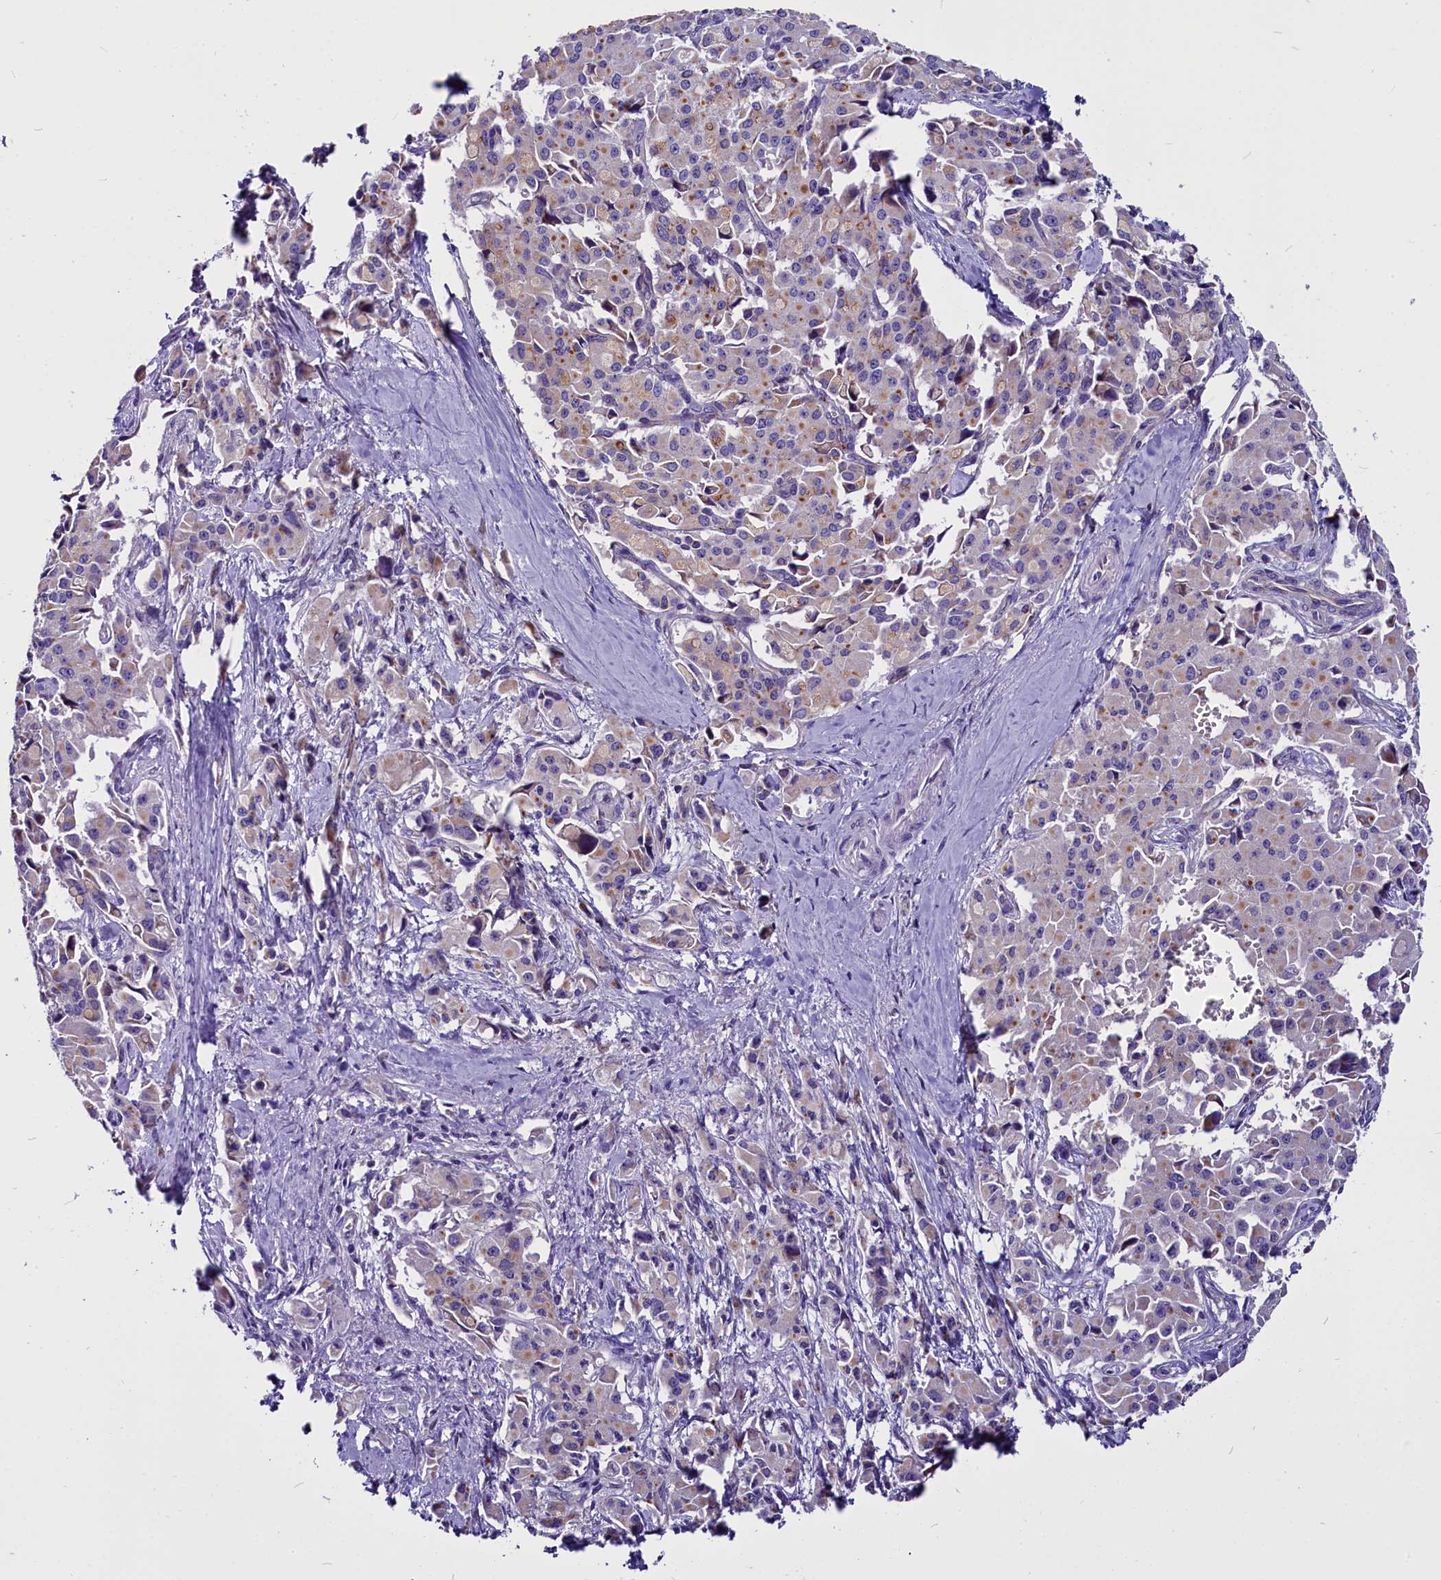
{"staining": {"intensity": "weak", "quantity": "25%-75%", "location": "cytoplasmic/membranous"}, "tissue": "pancreatic cancer", "cell_type": "Tumor cells", "image_type": "cancer", "snomed": [{"axis": "morphology", "description": "Adenocarcinoma, NOS"}, {"axis": "topography", "description": "Pancreas"}], "caption": "A low amount of weak cytoplasmic/membranous staining is present in about 25%-75% of tumor cells in pancreatic adenocarcinoma tissue. The staining was performed using DAB to visualize the protein expression in brown, while the nuclei were stained in blue with hematoxylin (Magnification: 20x).", "gene": "CEP170", "patient": {"sex": "male", "age": 65}}